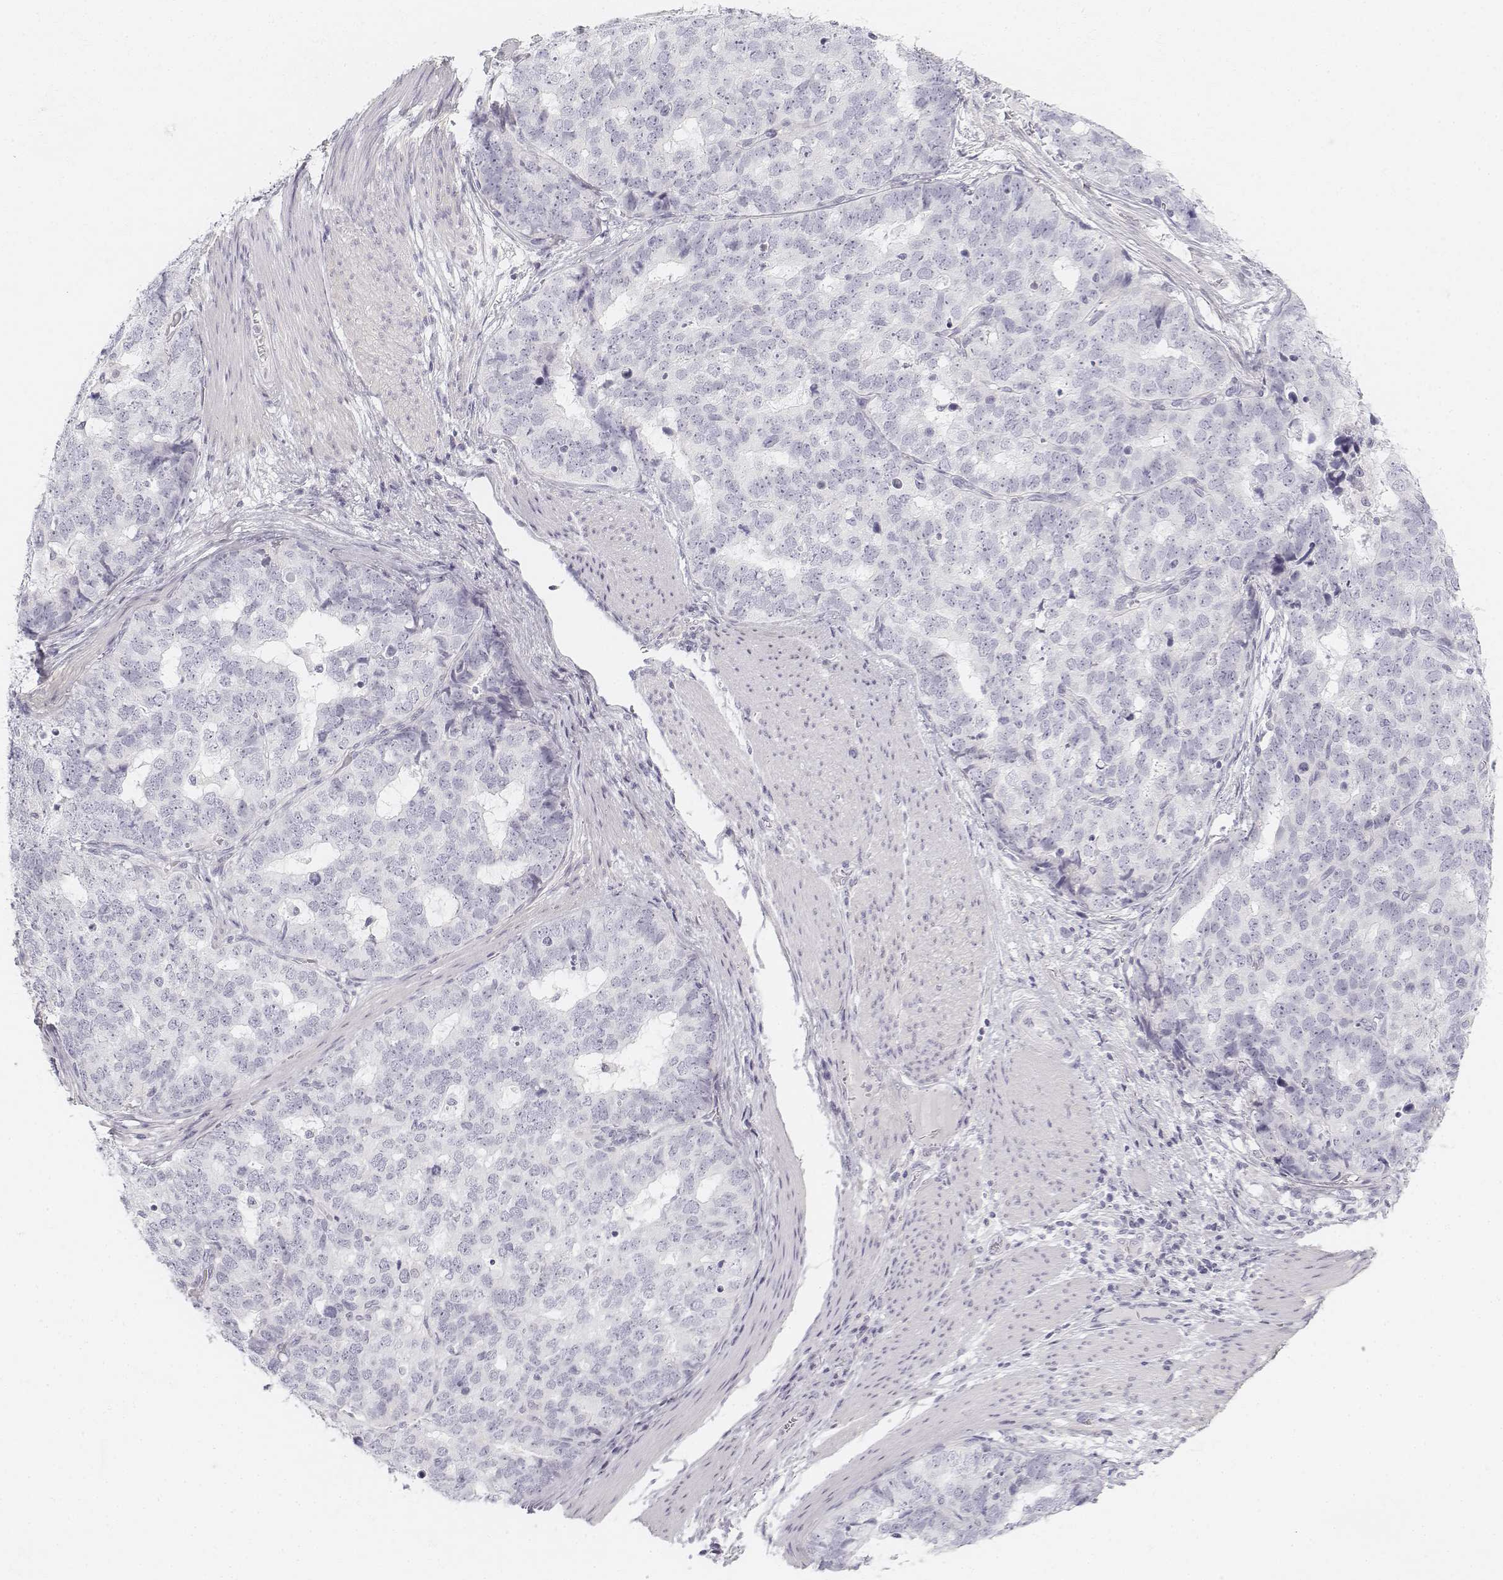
{"staining": {"intensity": "negative", "quantity": "none", "location": "none"}, "tissue": "stomach cancer", "cell_type": "Tumor cells", "image_type": "cancer", "snomed": [{"axis": "morphology", "description": "Adenocarcinoma, NOS"}, {"axis": "topography", "description": "Stomach"}], "caption": "The IHC histopathology image has no significant staining in tumor cells of adenocarcinoma (stomach) tissue. (DAB IHC with hematoxylin counter stain).", "gene": "KRT25", "patient": {"sex": "male", "age": 69}}